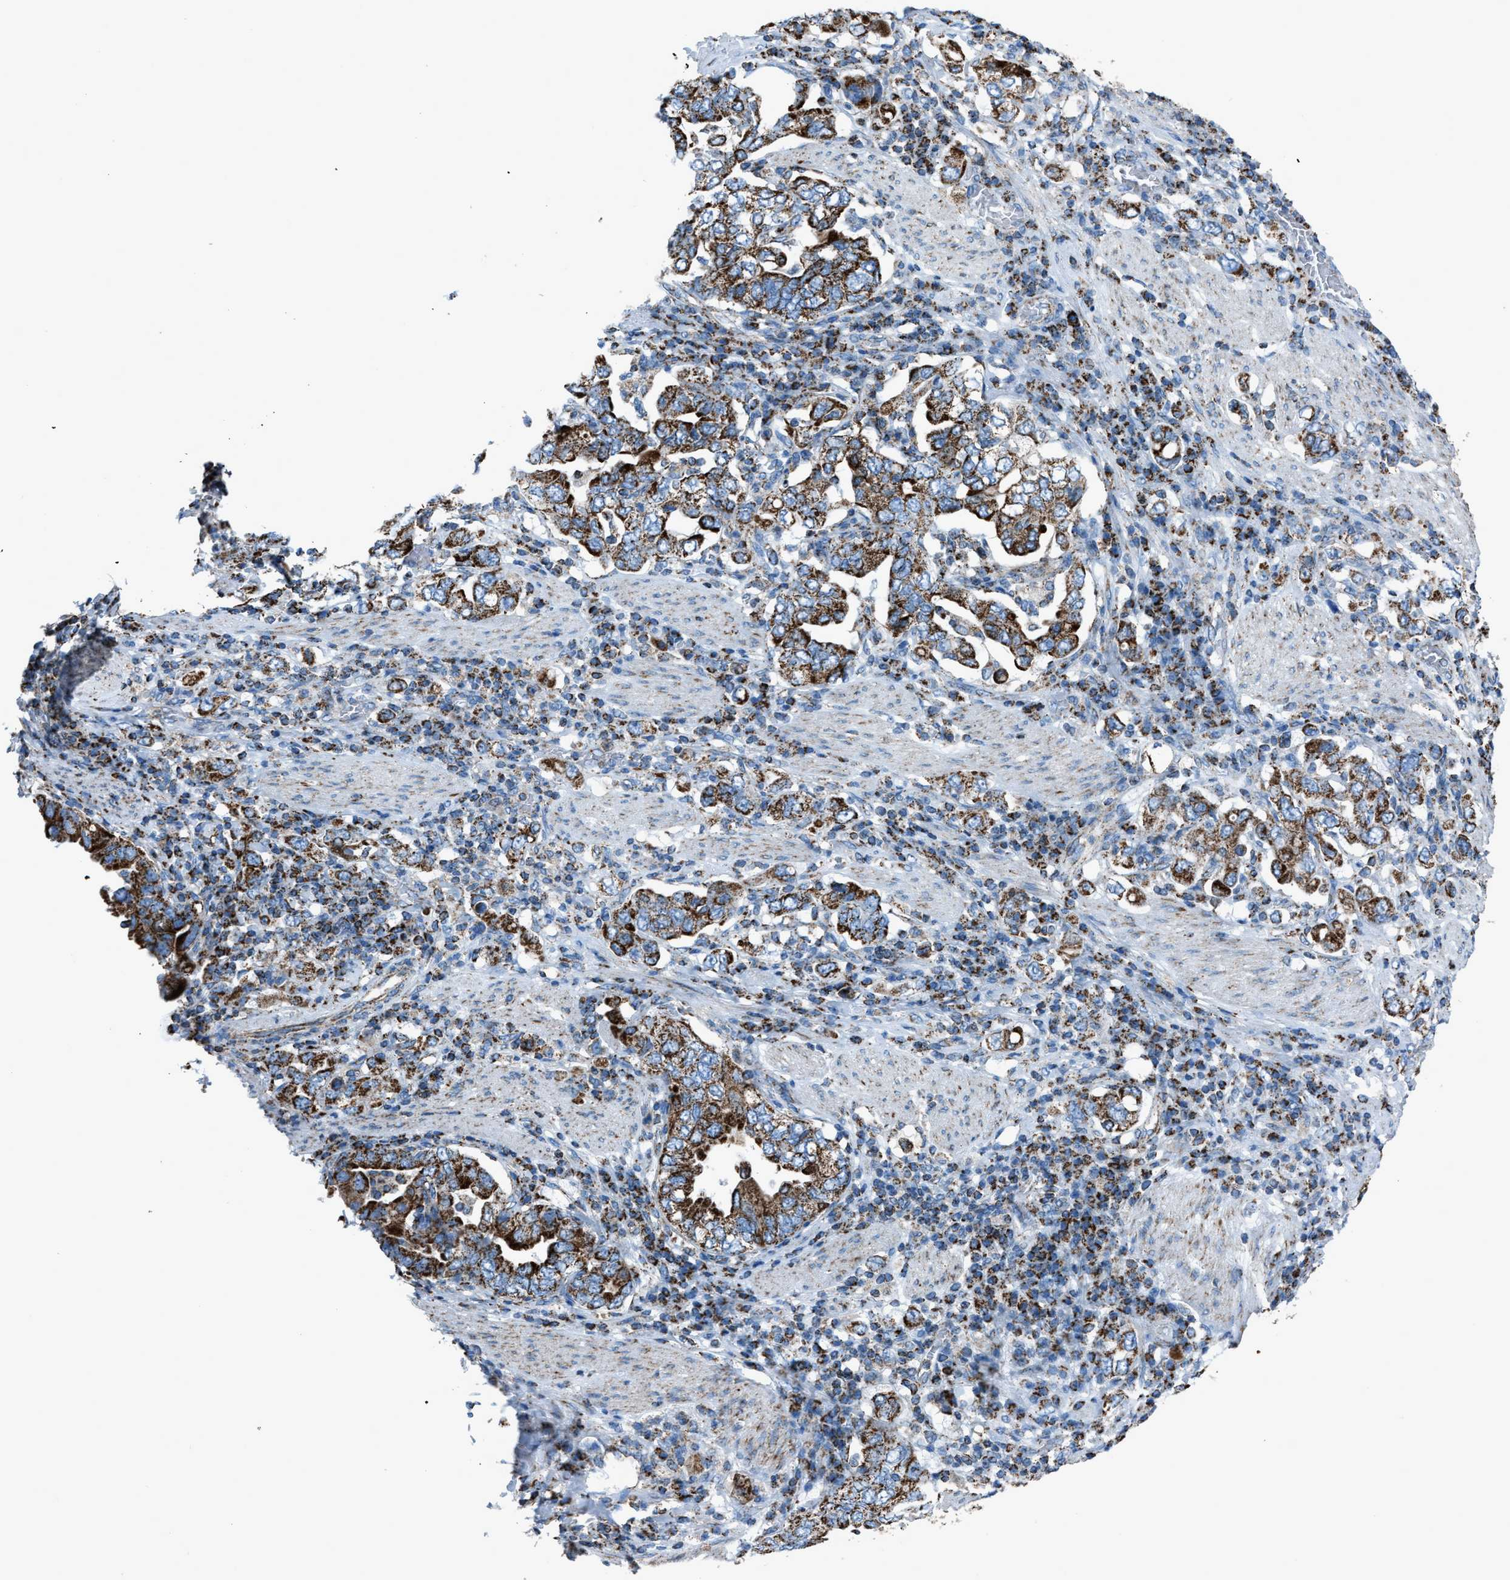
{"staining": {"intensity": "strong", "quantity": ">75%", "location": "cytoplasmic/membranous"}, "tissue": "stomach cancer", "cell_type": "Tumor cells", "image_type": "cancer", "snomed": [{"axis": "morphology", "description": "Adenocarcinoma, NOS"}, {"axis": "topography", "description": "Stomach, upper"}], "caption": "A brown stain labels strong cytoplasmic/membranous positivity of a protein in stomach cancer tumor cells.", "gene": "MDH2", "patient": {"sex": "male", "age": 62}}